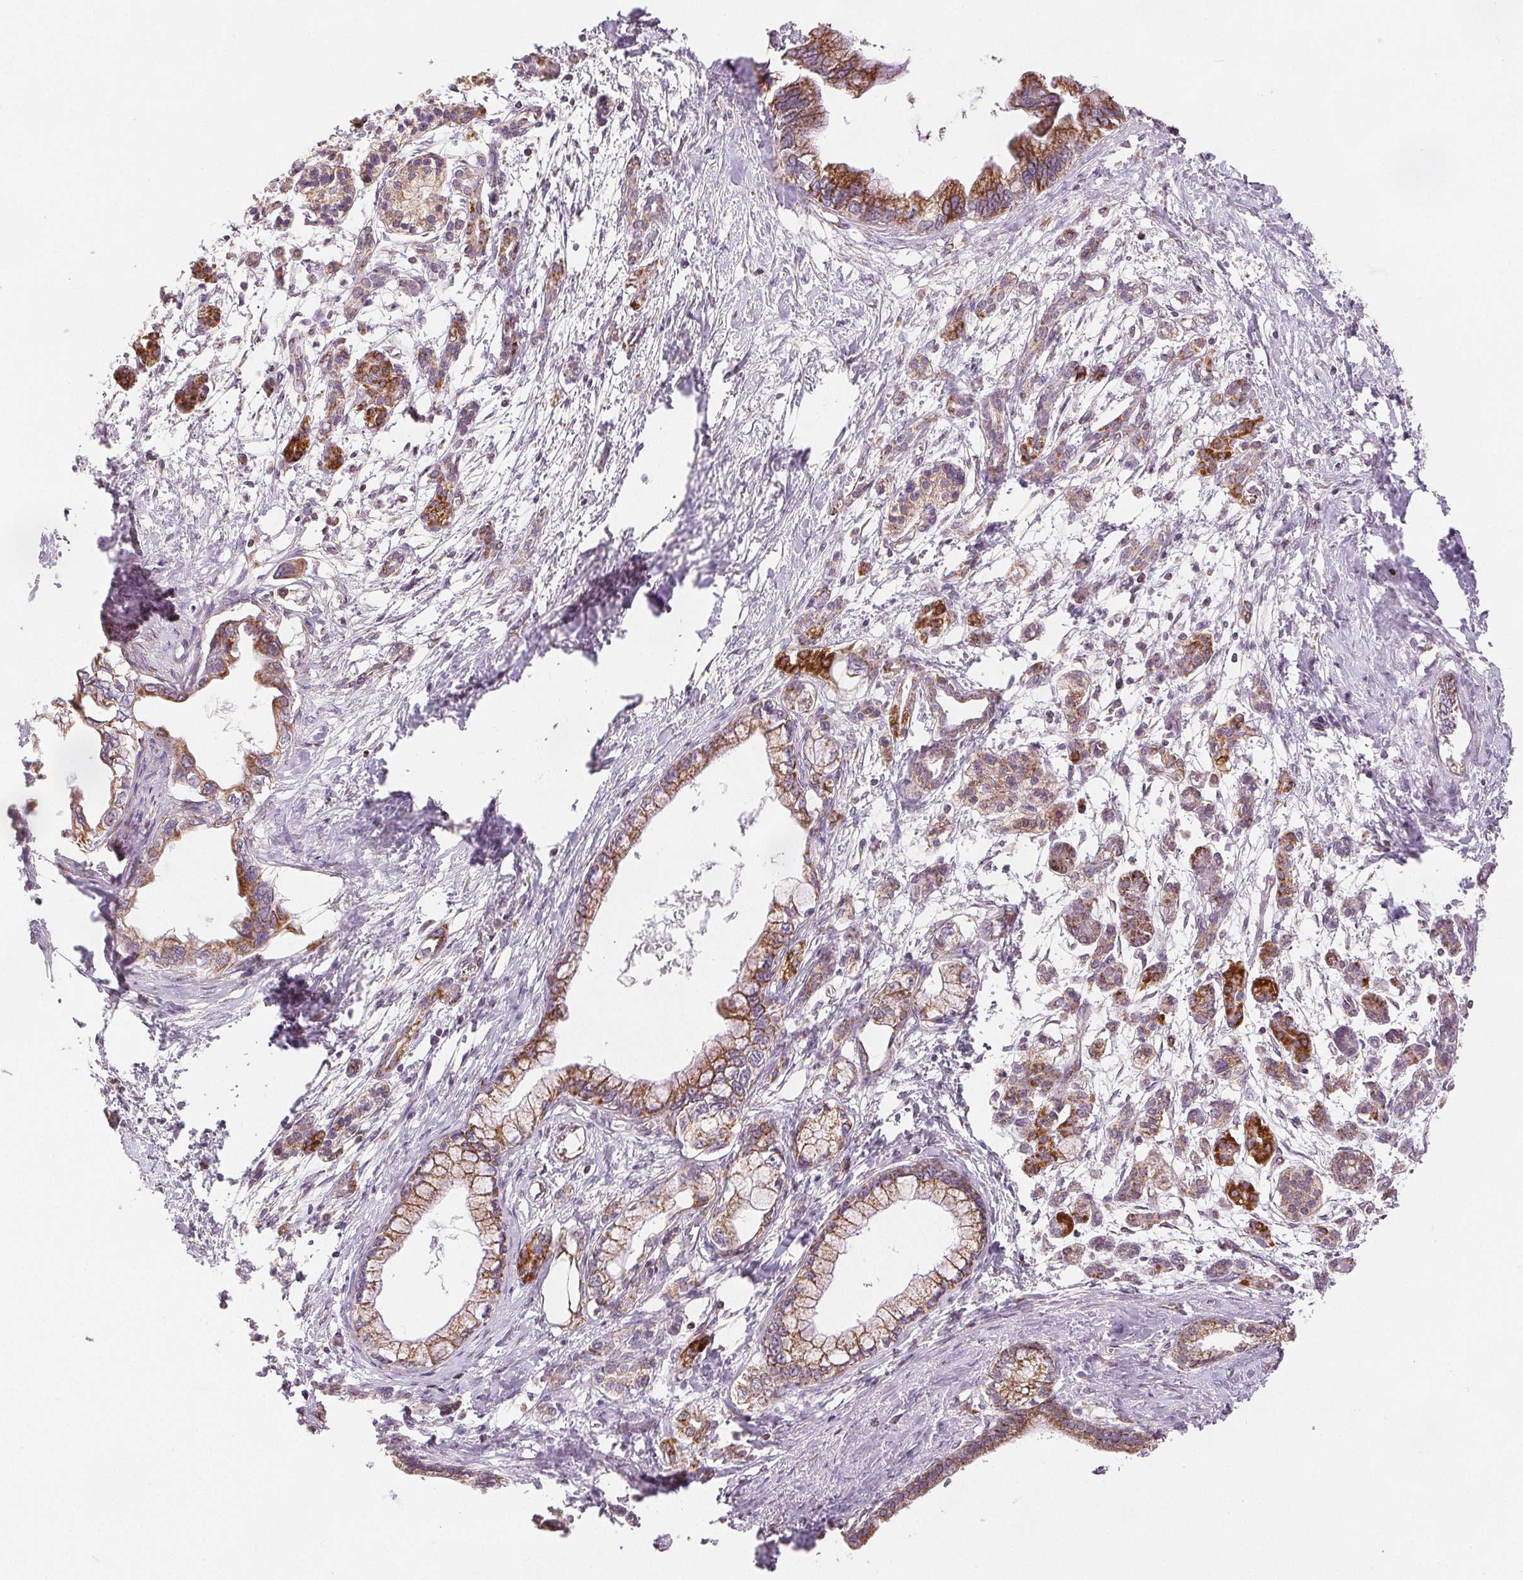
{"staining": {"intensity": "moderate", "quantity": ">75%", "location": "cytoplasmic/membranous"}, "tissue": "pancreatic cancer", "cell_type": "Tumor cells", "image_type": "cancer", "snomed": [{"axis": "morphology", "description": "Adenocarcinoma, NOS"}, {"axis": "topography", "description": "Pancreas"}], "caption": "Protein expression analysis of pancreatic cancer (adenocarcinoma) exhibits moderate cytoplasmic/membranous positivity in approximately >75% of tumor cells.", "gene": "SDHB", "patient": {"sex": "male", "age": 61}}